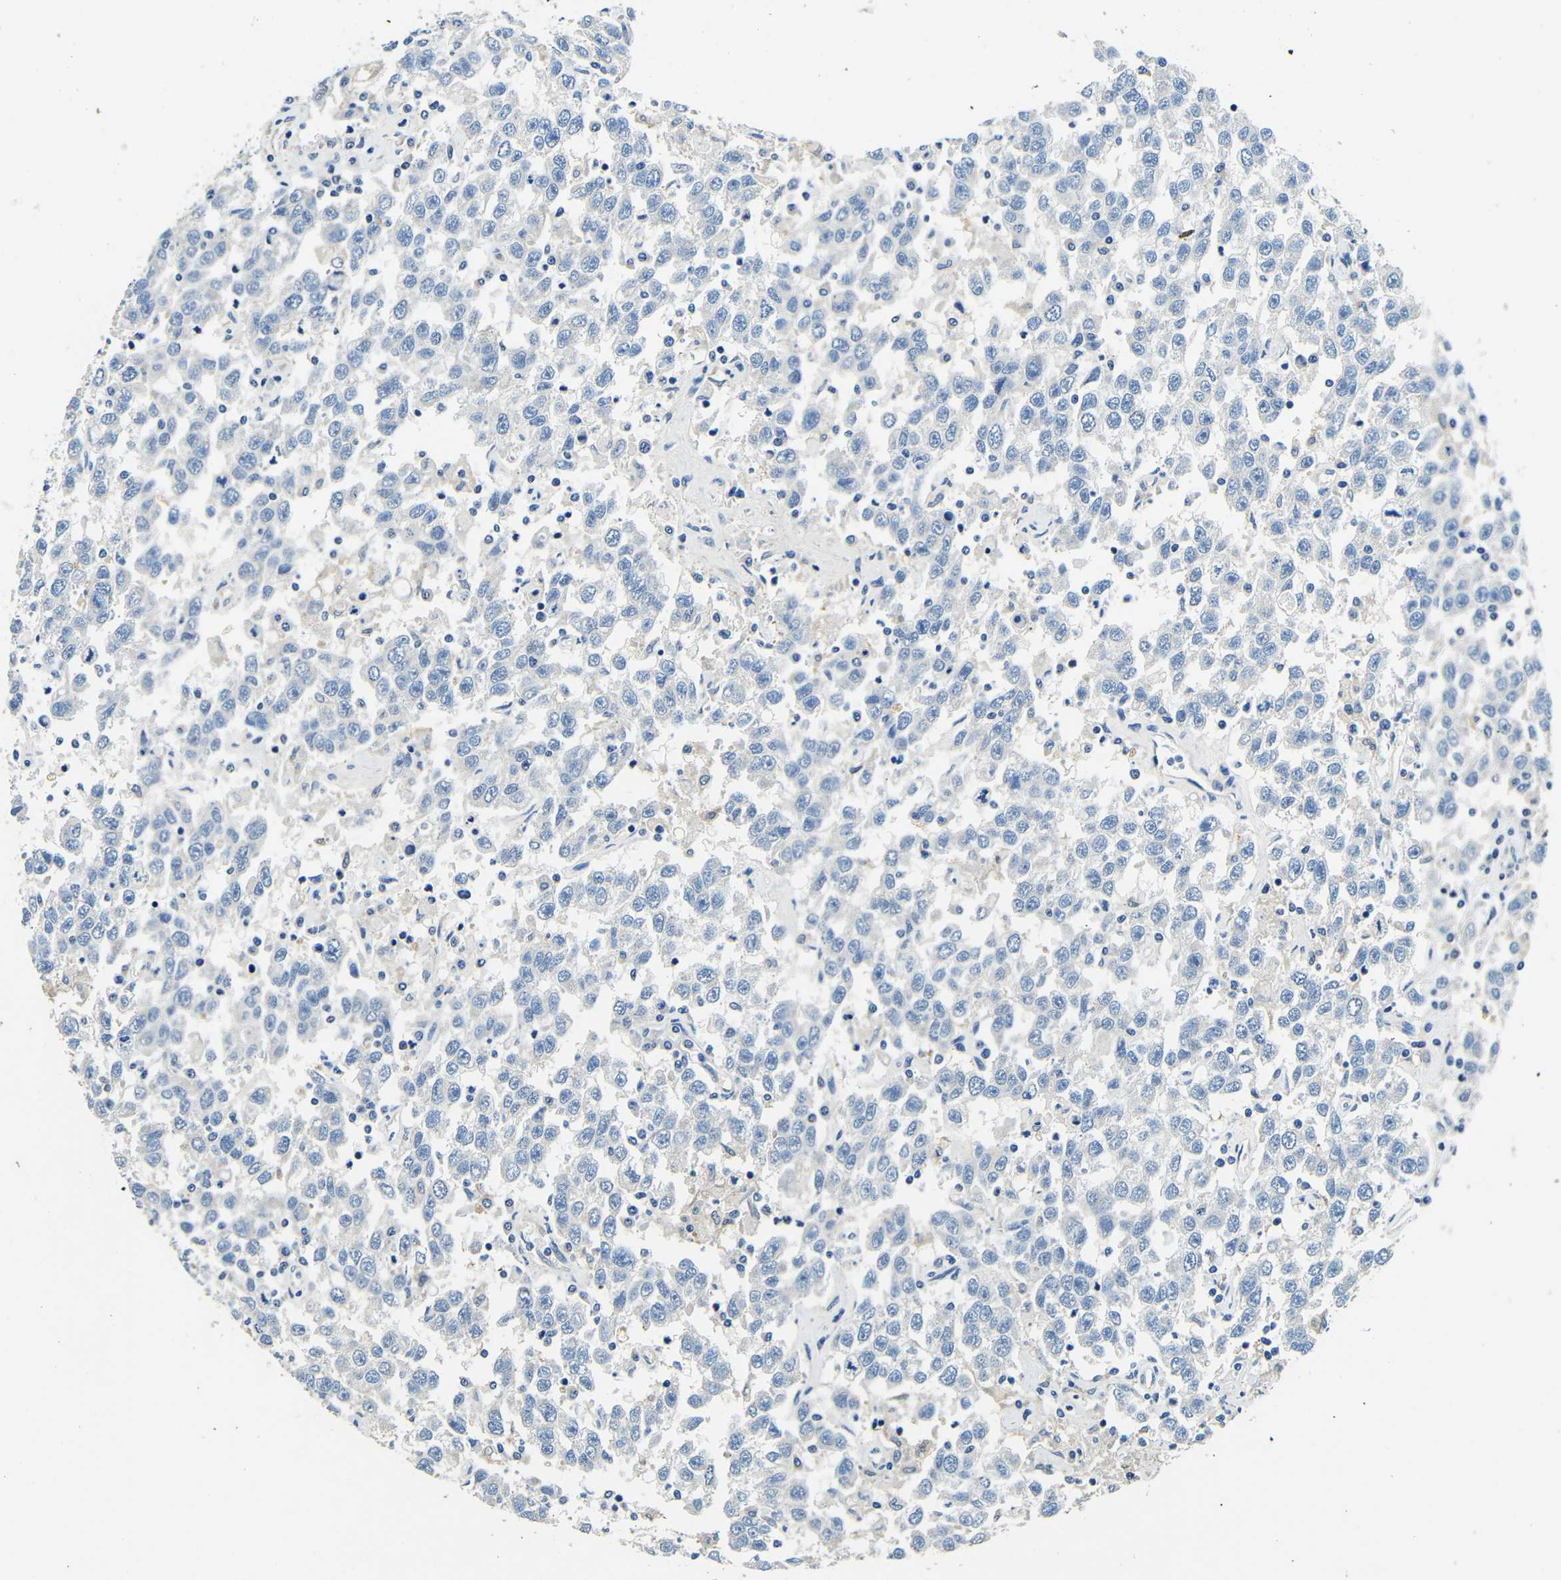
{"staining": {"intensity": "negative", "quantity": "none", "location": "none"}, "tissue": "testis cancer", "cell_type": "Tumor cells", "image_type": "cancer", "snomed": [{"axis": "morphology", "description": "Seminoma, NOS"}, {"axis": "topography", "description": "Testis"}], "caption": "This is an immunohistochemistry (IHC) image of testis cancer. There is no expression in tumor cells.", "gene": "FMO5", "patient": {"sex": "male", "age": 41}}